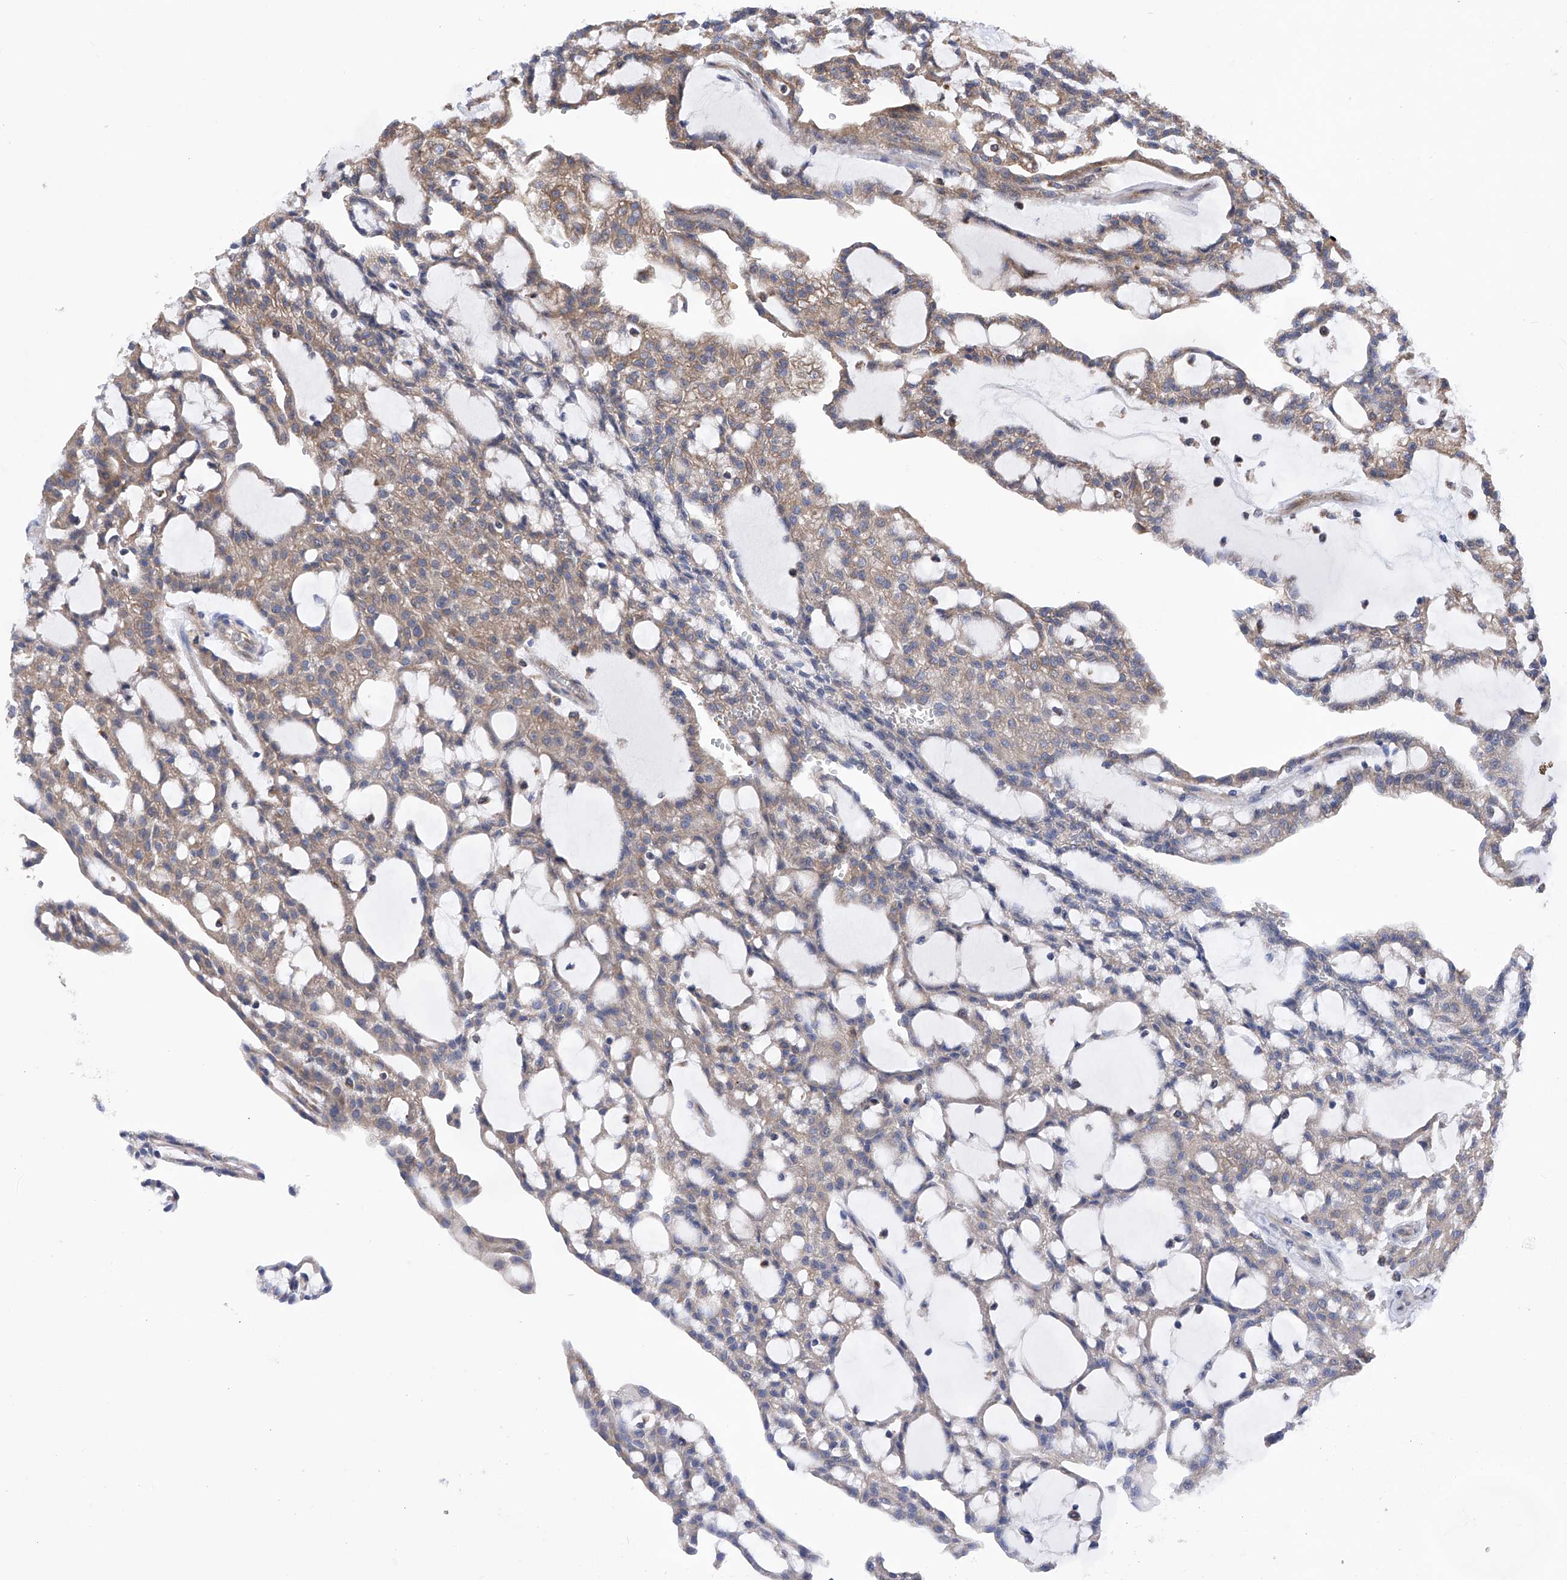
{"staining": {"intensity": "weak", "quantity": ">75%", "location": "cytoplasmic/membranous"}, "tissue": "renal cancer", "cell_type": "Tumor cells", "image_type": "cancer", "snomed": [{"axis": "morphology", "description": "Adenocarcinoma, NOS"}, {"axis": "topography", "description": "Kidney"}], "caption": "Immunohistochemical staining of human renal adenocarcinoma reveals low levels of weak cytoplasmic/membranous expression in approximately >75% of tumor cells.", "gene": "DNAH8", "patient": {"sex": "male", "age": 63}}